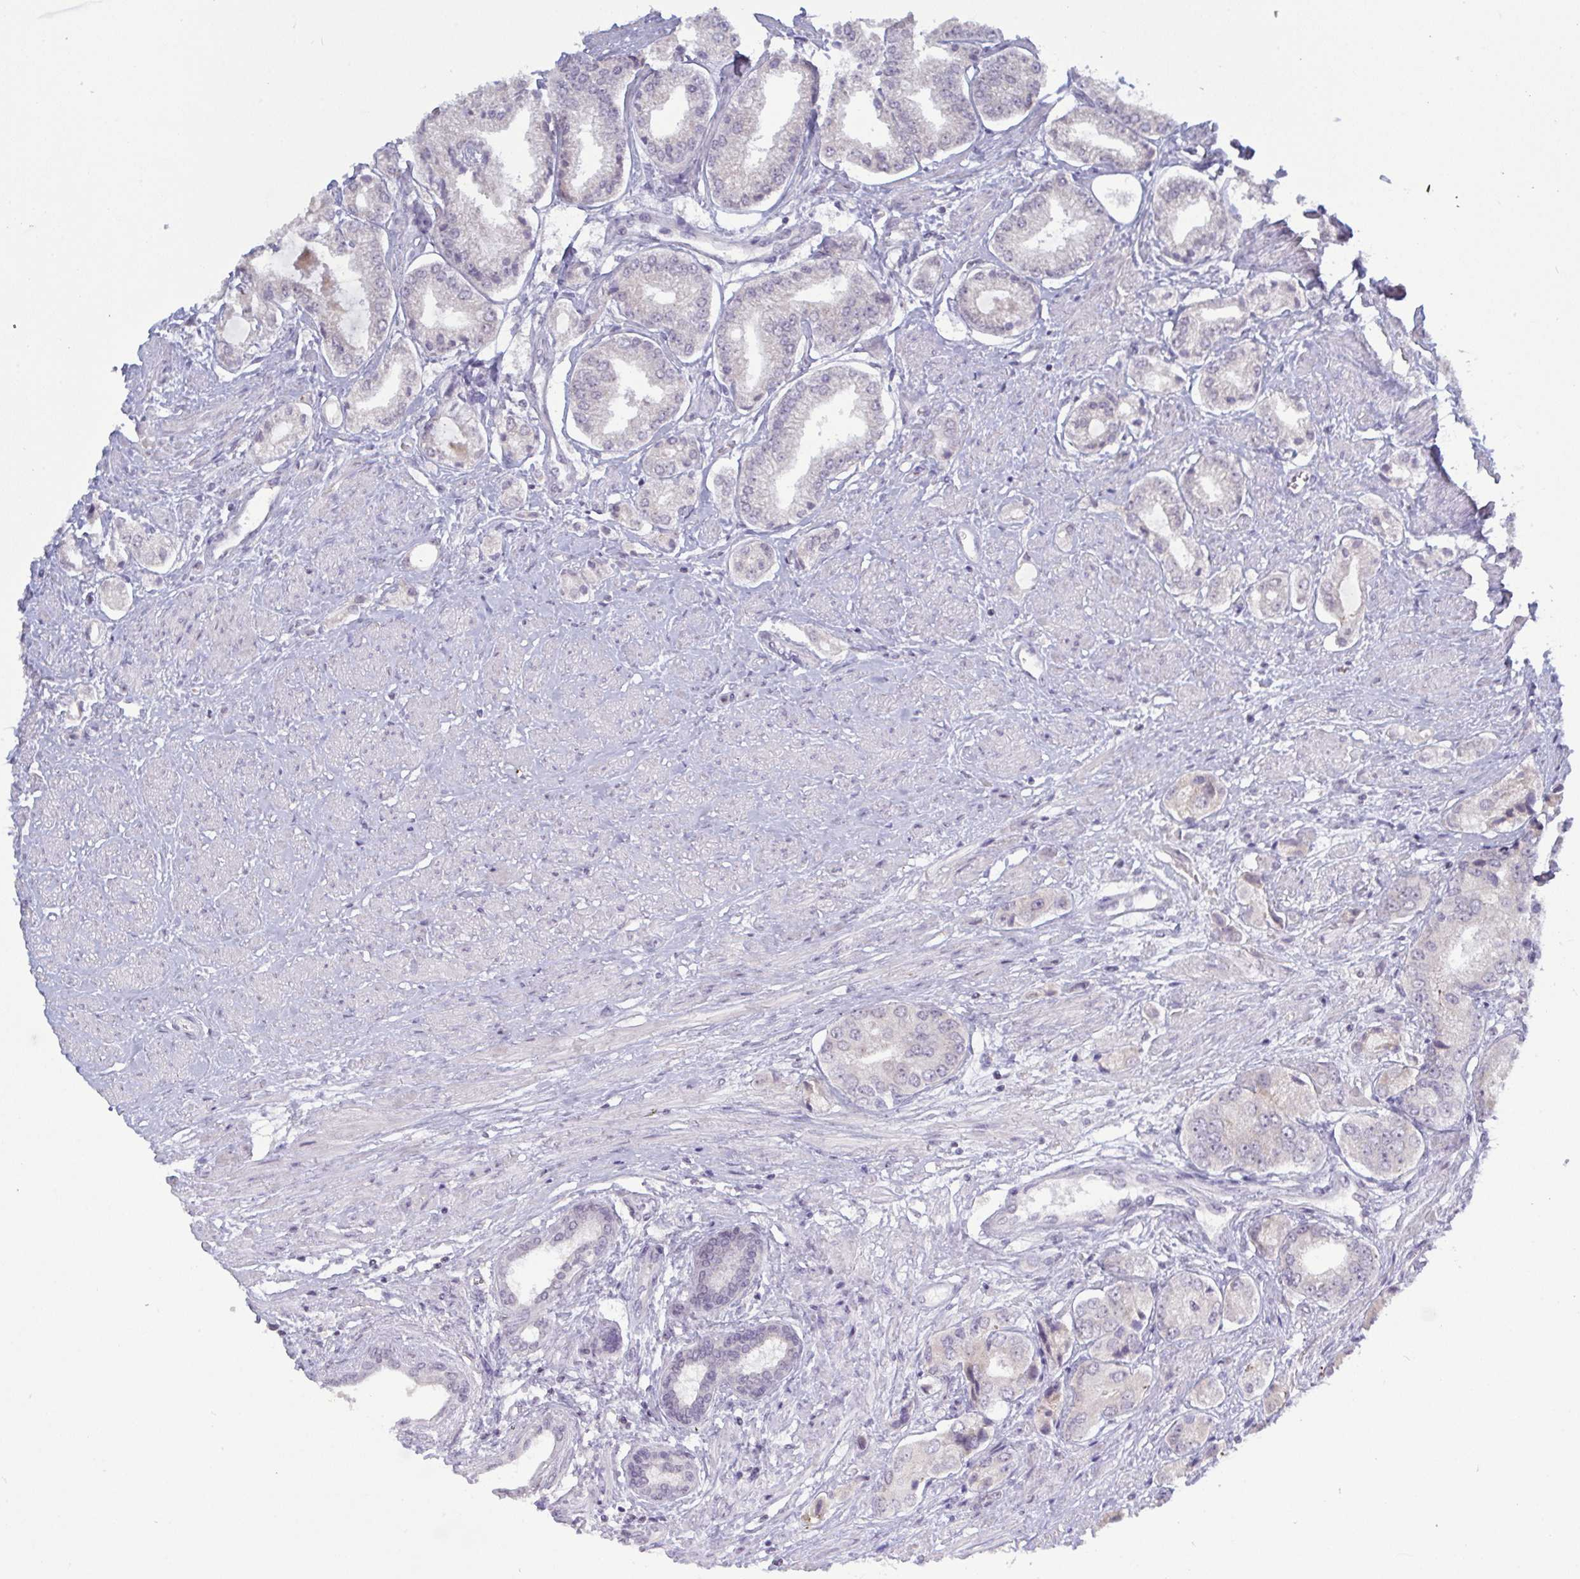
{"staining": {"intensity": "negative", "quantity": "none", "location": "none"}, "tissue": "prostate cancer", "cell_type": "Tumor cells", "image_type": "cancer", "snomed": [{"axis": "morphology", "description": "Adenocarcinoma, Low grade"}, {"axis": "topography", "description": "Prostate"}], "caption": "The micrograph shows no significant expression in tumor cells of prostate cancer.", "gene": "ZNF784", "patient": {"sex": "male", "age": 69}}